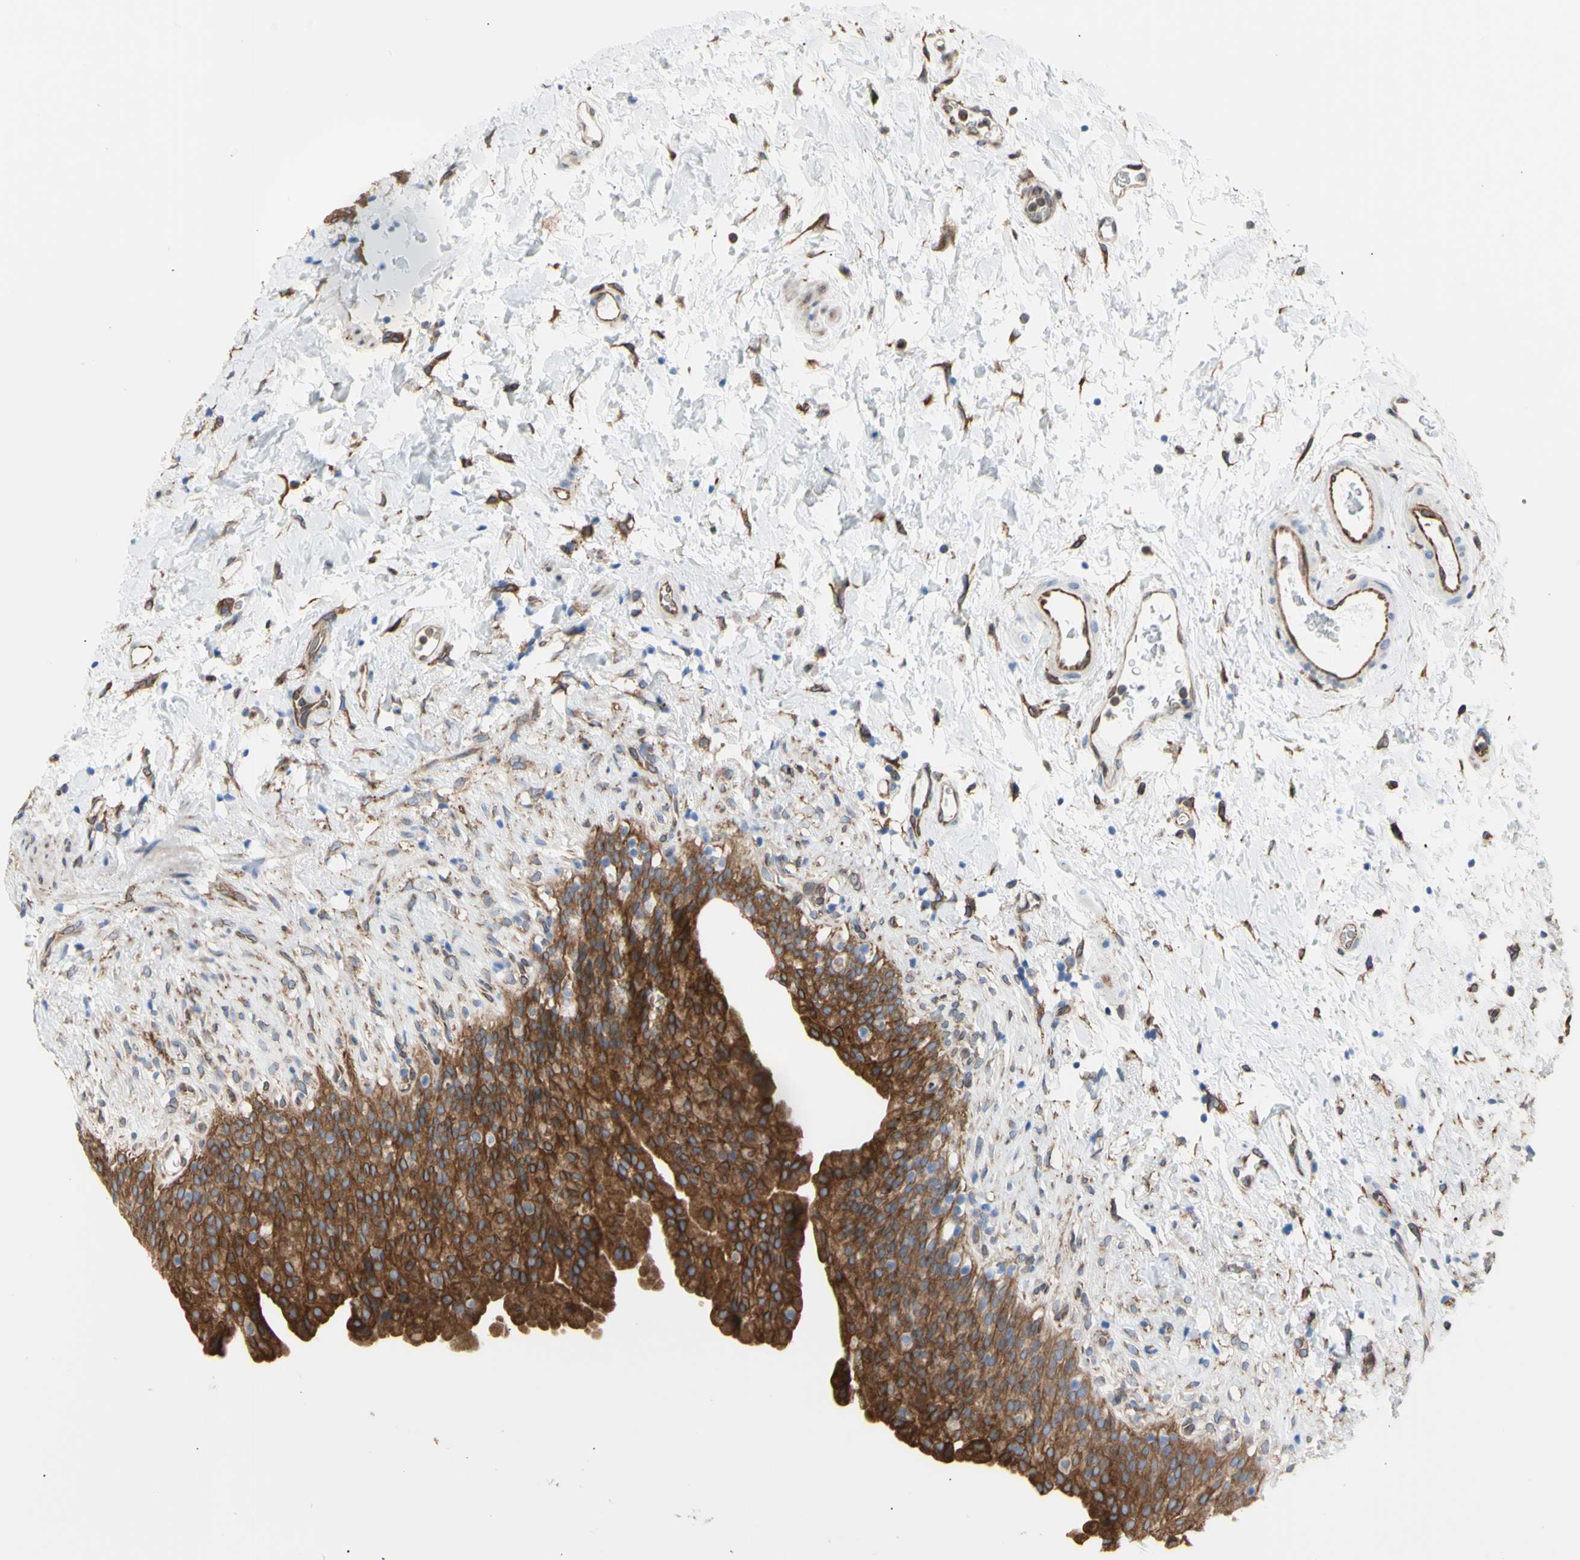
{"staining": {"intensity": "strong", "quantity": ">75%", "location": "cytoplasmic/membranous,nuclear"}, "tissue": "urinary bladder", "cell_type": "Urothelial cells", "image_type": "normal", "snomed": [{"axis": "morphology", "description": "Normal tissue, NOS"}, {"axis": "topography", "description": "Urinary bladder"}], "caption": "IHC of benign human urinary bladder reveals high levels of strong cytoplasmic/membranous,nuclear expression in about >75% of urothelial cells. Nuclei are stained in blue.", "gene": "ERLIN1", "patient": {"sex": "female", "age": 79}}